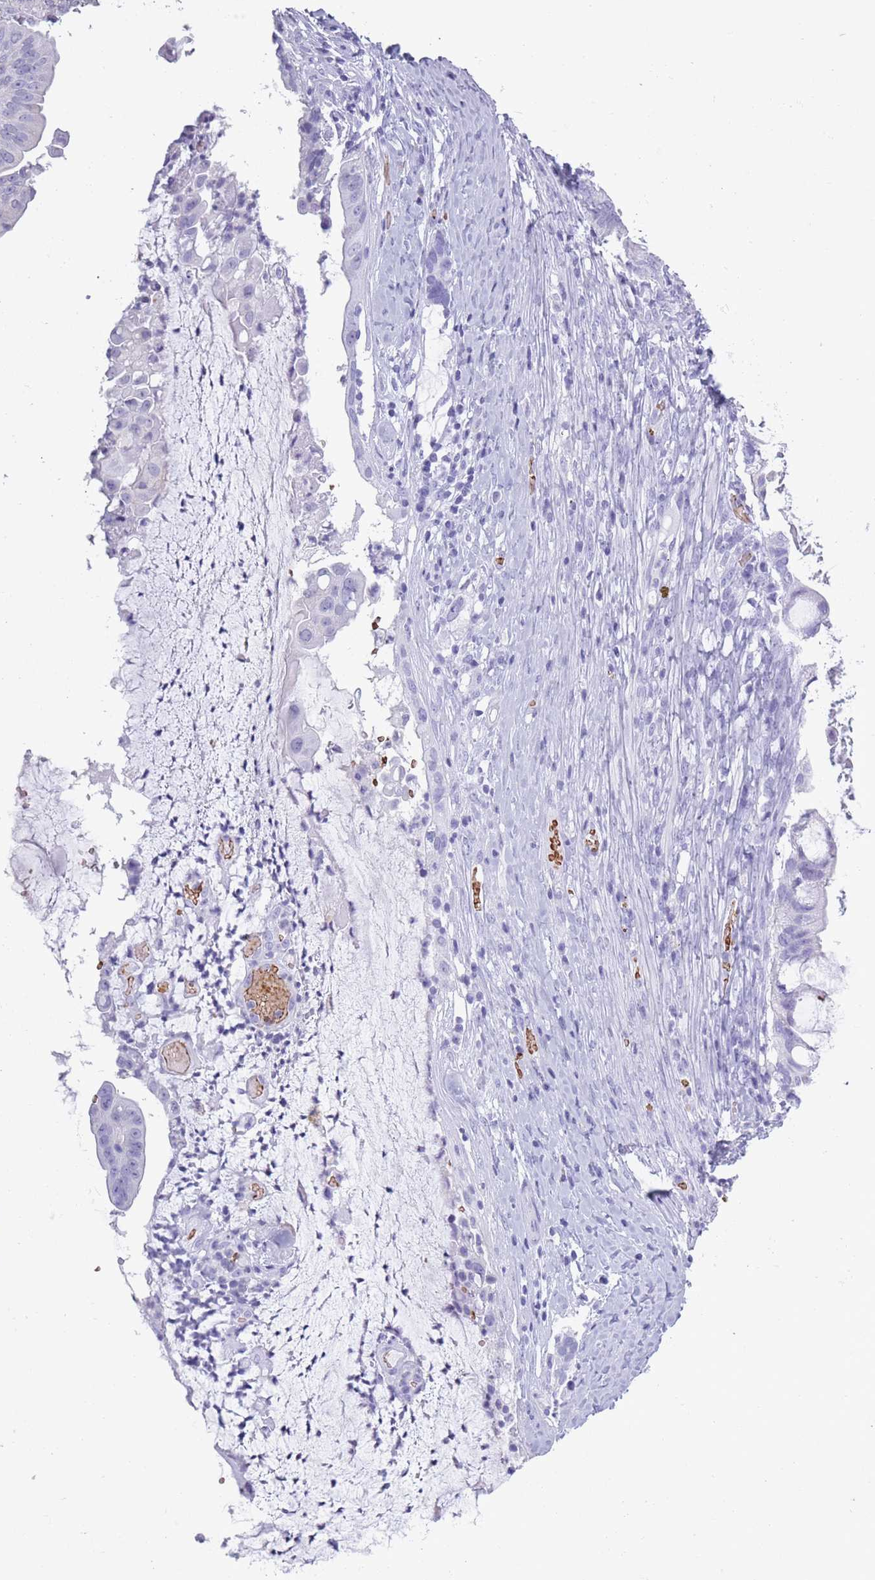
{"staining": {"intensity": "negative", "quantity": "none", "location": "none"}, "tissue": "ovarian cancer", "cell_type": "Tumor cells", "image_type": "cancer", "snomed": [{"axis": "morphology", "description": "Cystadenocarcinoma, mucinous, NOS"}, {"axis": "topography", "description": "Ovary"}], "caption": "DAB immunohistochemical staining of human ovarian cancer reveals no significant staining in tumor cells.", "gene": "OR7C1", "patient": {"sex": "female", "age": 61}}